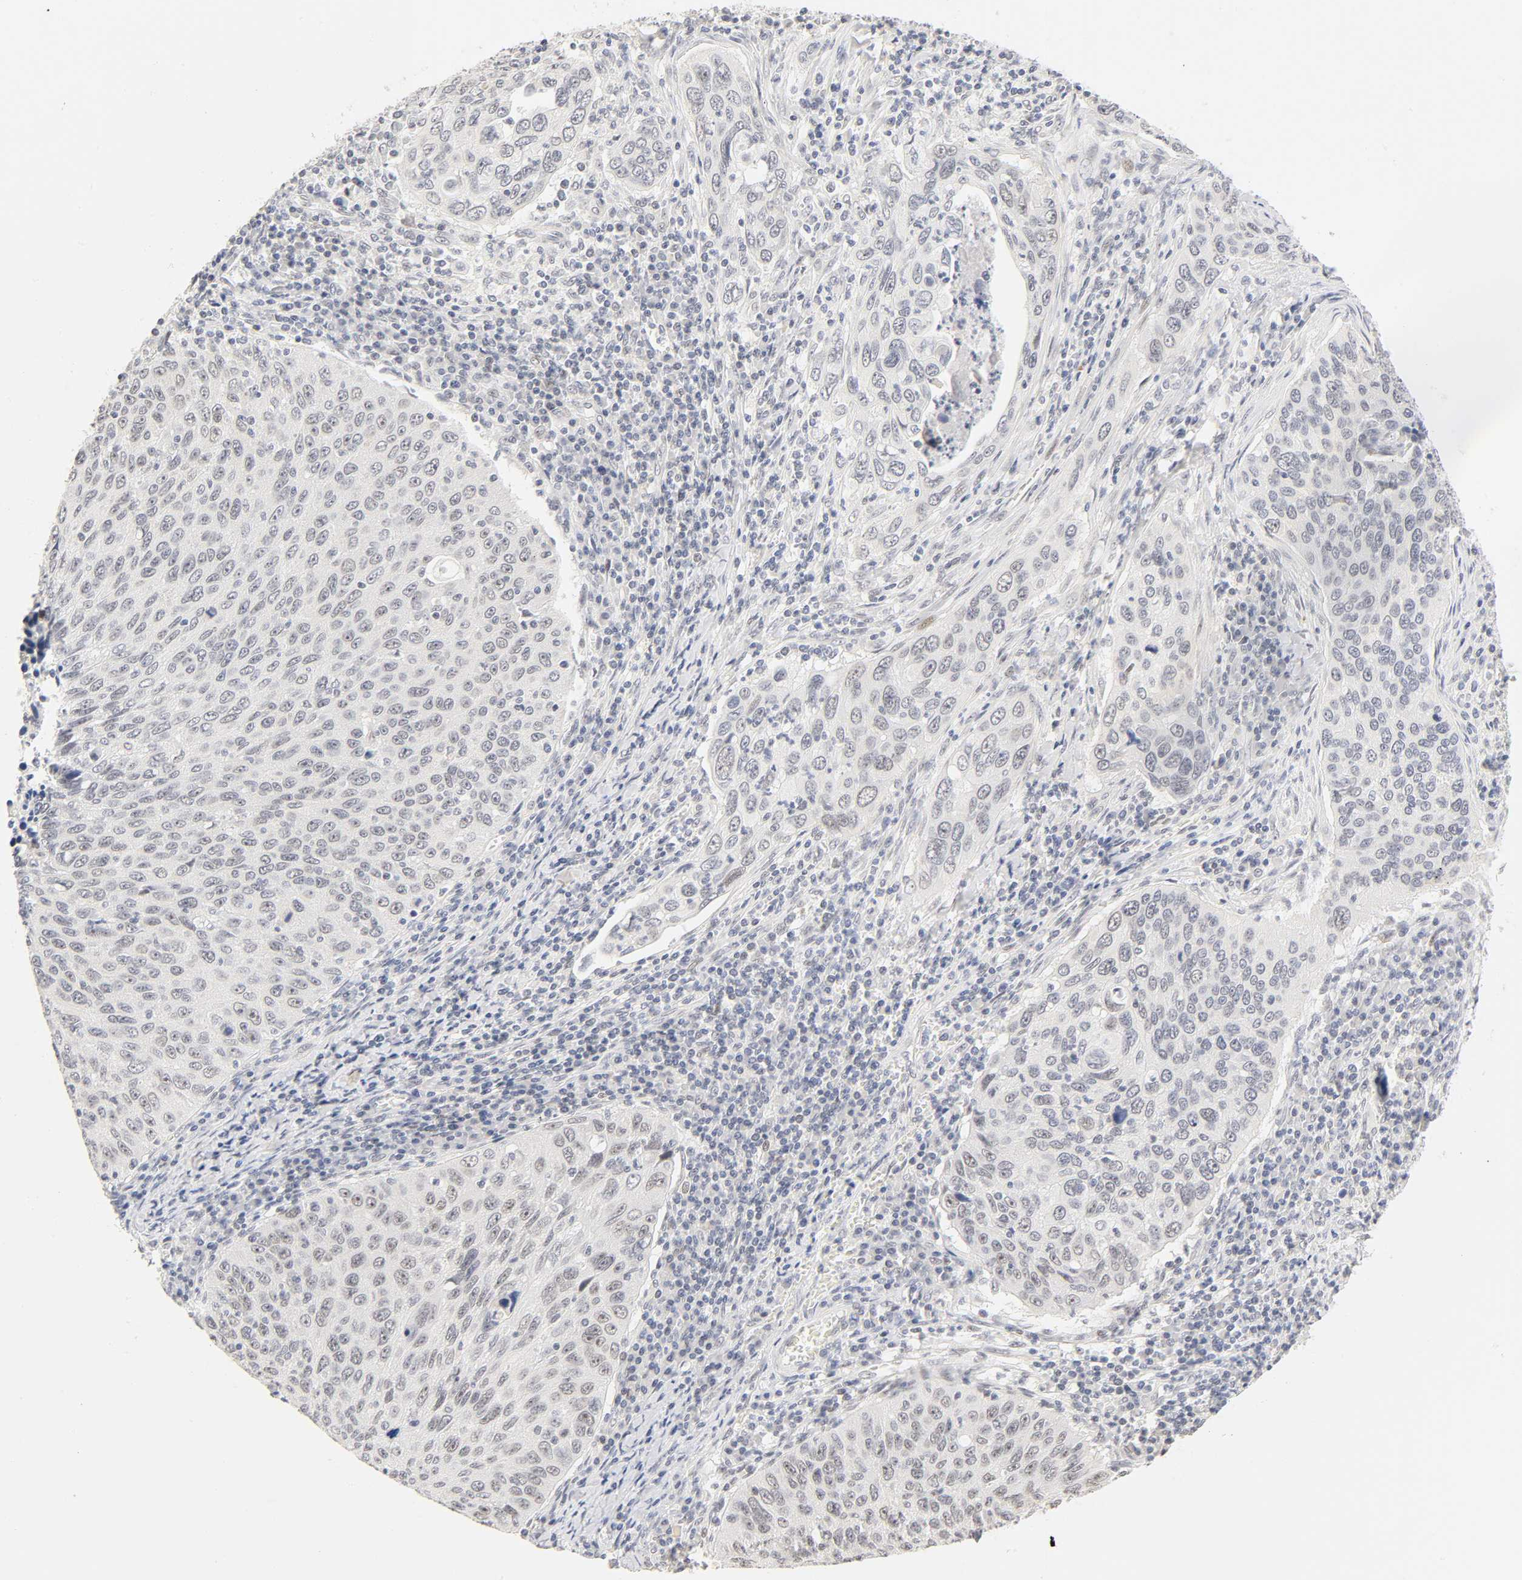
{"staining": {"intensity": "weak", "quantity": "<25%", "location": "nuclear"}, "tissue": "cervical cancer", "cell_type": "Tumor cells", "image_type": "cancer", "snomed": [{"axis": "morphology", "description": "Squamous cell carcinoma, NOS"}, {"axis": "topography", "description": "Cervix"}], "caption": "High magnification brightfield microscopy of cervical cancer stained with DAB (brown) and counterstained with hematoxylin (blue): tumor cells show no significant expression. The staining was performed using DAB (3,3'-diaminobenzidine) to visualize the protein expression in brown, while the nuclei were stained in blue with hematoxylin (Magnification: 20x).", "gene": "MNAT1", "patient": {"sex": "female", "age": 53}}